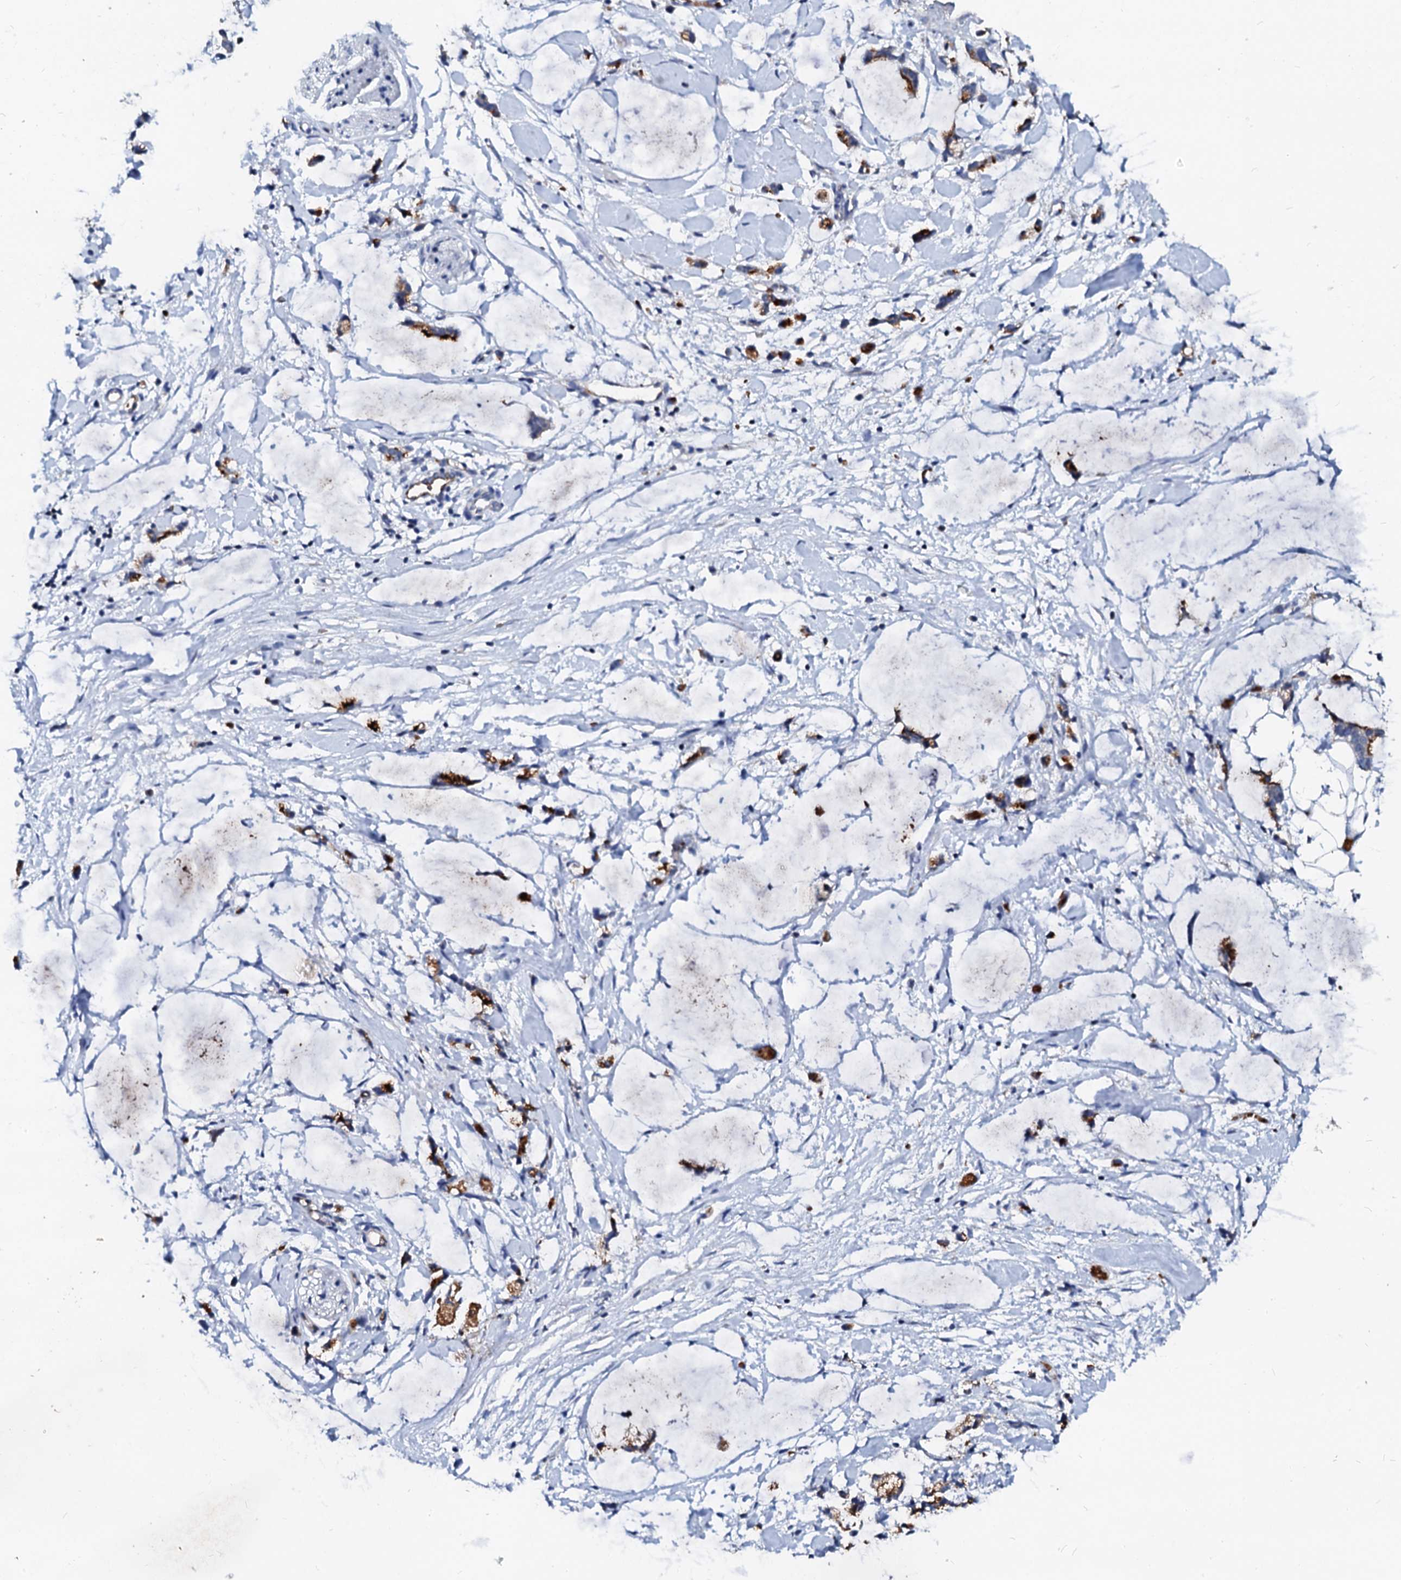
{"staining": {"intensity": "negative", "quantity": "none", "location": "none"}, "tissue": "adipose tissue", "cell_type": "Adipocytes", "image_type": "normal", "snomed": [{"axis": "morphology", "description": "Normal tissue, NOS"}, {"axis": "morphology", "description": "Adenocarcinoma, NOS"}, {"axis": "topography", "description": "Colon"}, {"axis": "topography", "description": "Peripheral nerve tissue"}], "caption": "An immunohistochemistry (IHC) photomicrograph of benign adipose tissue is shown. There is no staining in adipocytes of adipose tissue. (Stains: DAB (3,3'-diaminobenzidine) IHC with hematoxylin counter stain, Microscopy: brightfield microscopy at high magnification).", "gene": "RAB27A", "patient": {"sex": "male", "age": 14}}